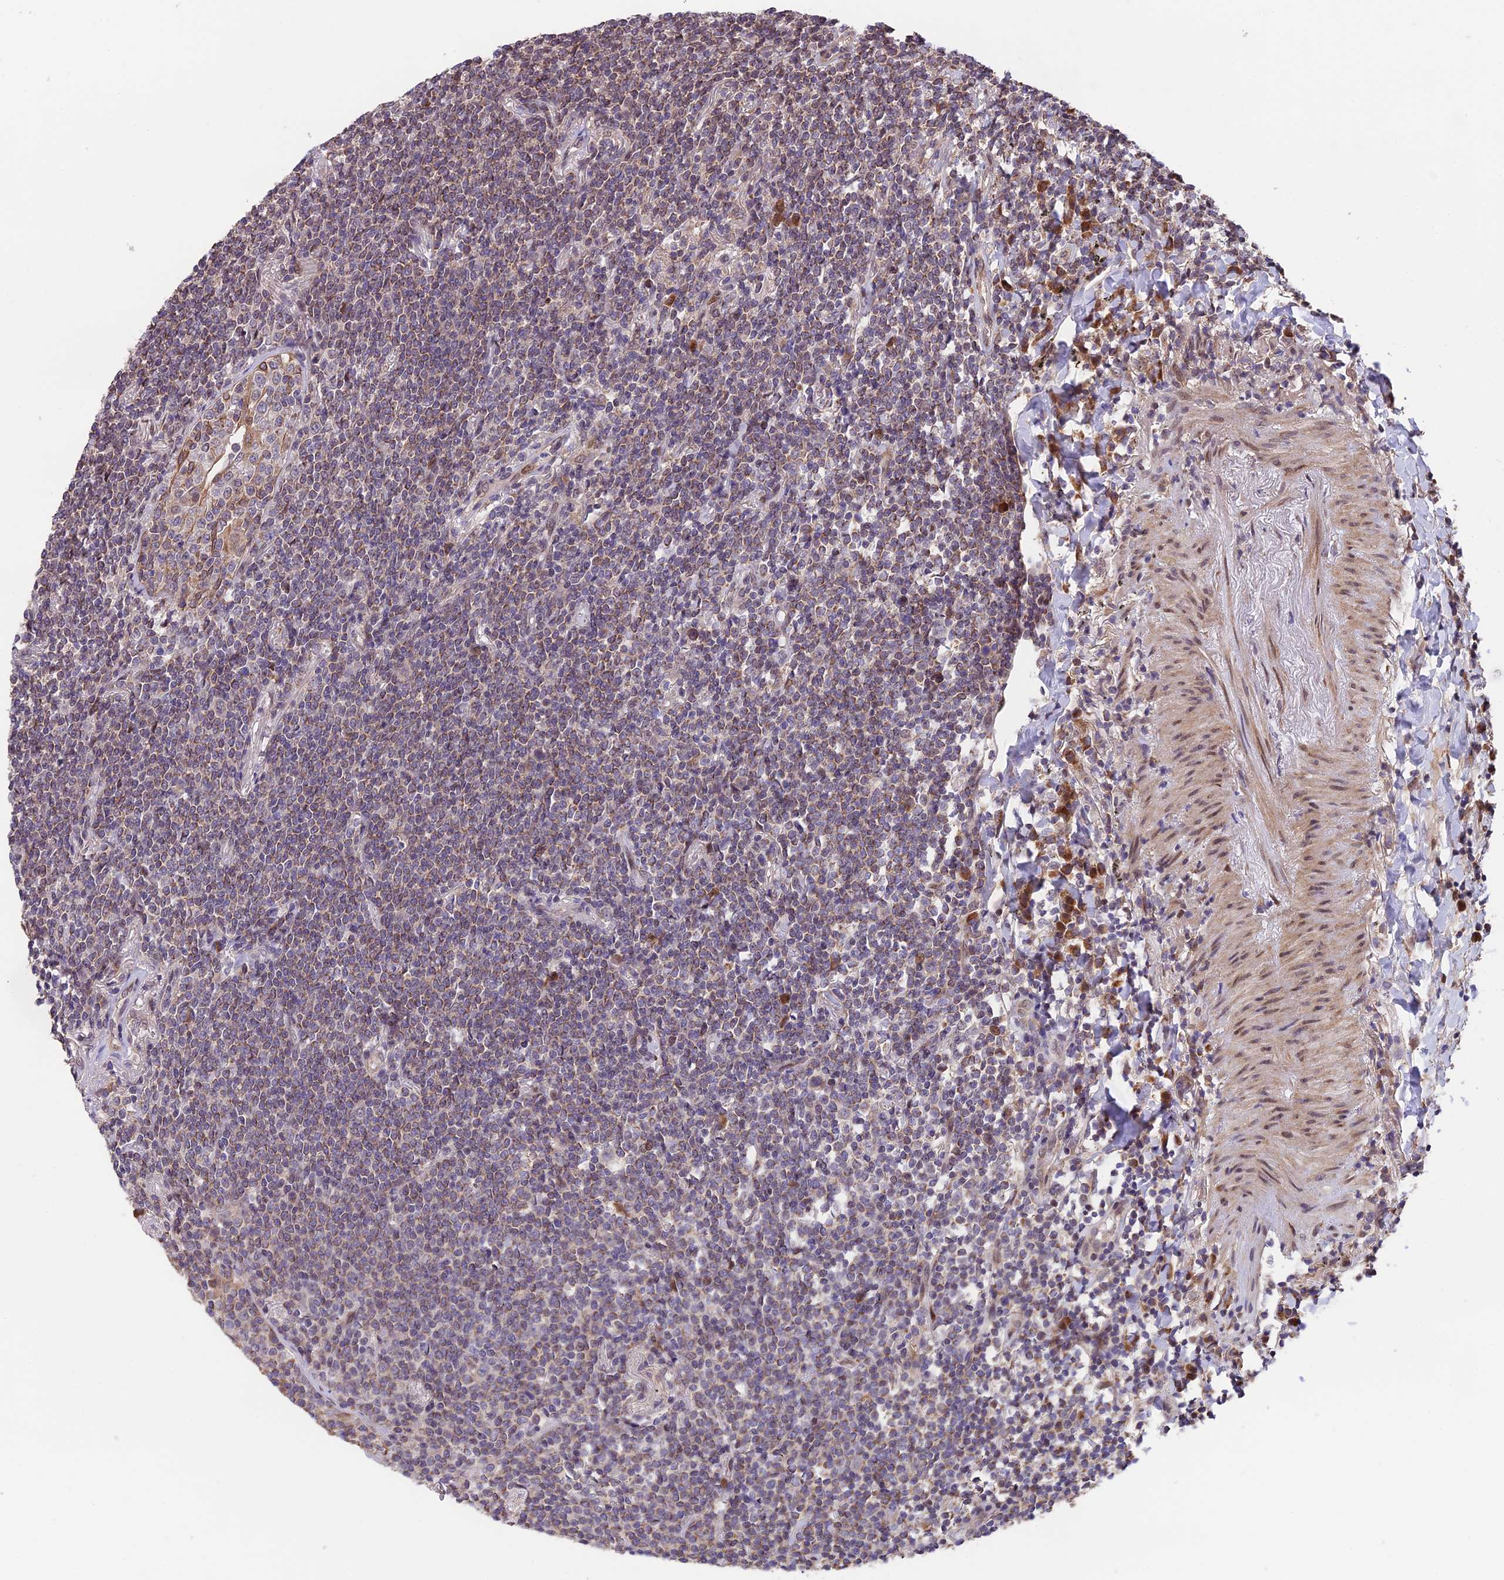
{"staining": {"intensity": "weak", "quantity": "25%-75%", "location": "cytoplasmic/membranous"}, "tissue": "lymphoma", "cell_type": "Tumor cells", "image_type": "cancer", "snomed": [{"axis": "morphology", "description": "Malignant lymphoma, non-Hodgkin's type, Low grade"}, {"axis": "topography", "description": "Lung"}], "caption": "This histopathology image shows immunohistochemistry staining of lymphoma, with low weak cytoplasmic/membranous positivity in approximately 25%-75% of tumor cells.", "gene": "CYP2R1", "patient": {"sex": "female", "age": 71}}